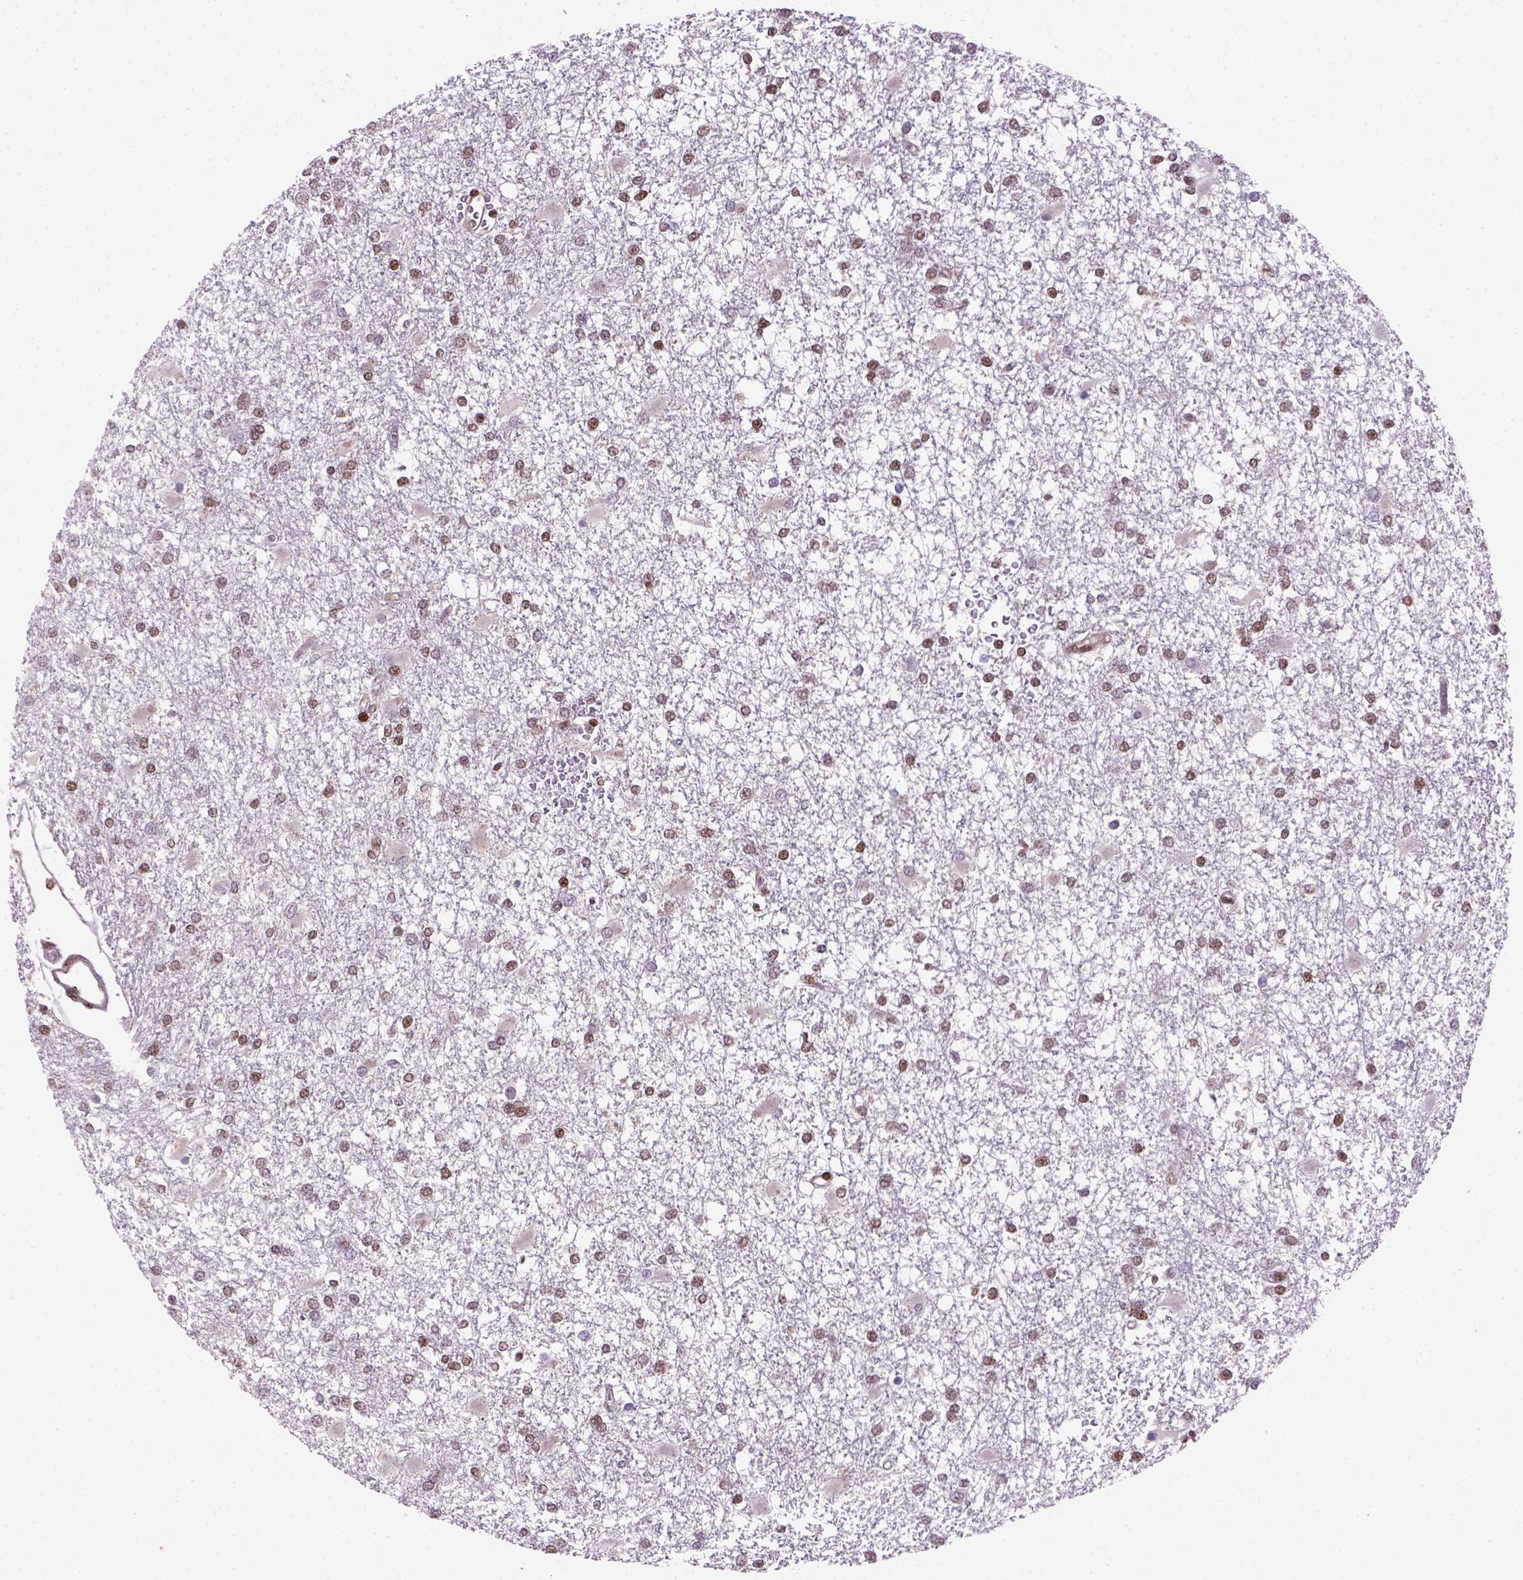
{"staining": {"intensity": "moderate", "quantity": ">75%", "location": "nuclear"}, "tissue": "glioma", "cell_type": "Tumor cells", "image_type": "cancer", "snomed": [{"axis": "morphology", "description": "Glioma, malignant, High grade"}, {"axis": "topography", "description": "Cerebral cortex"}], "caption": "High-power microscopy captured an IHC photomicrograph of malignant glioma (high-grade), revealing moderate nuclear positivity in approximately >75% of tumor cells.", "gene": "MGMT", "patient": {"sex": "male", "age": 79}}